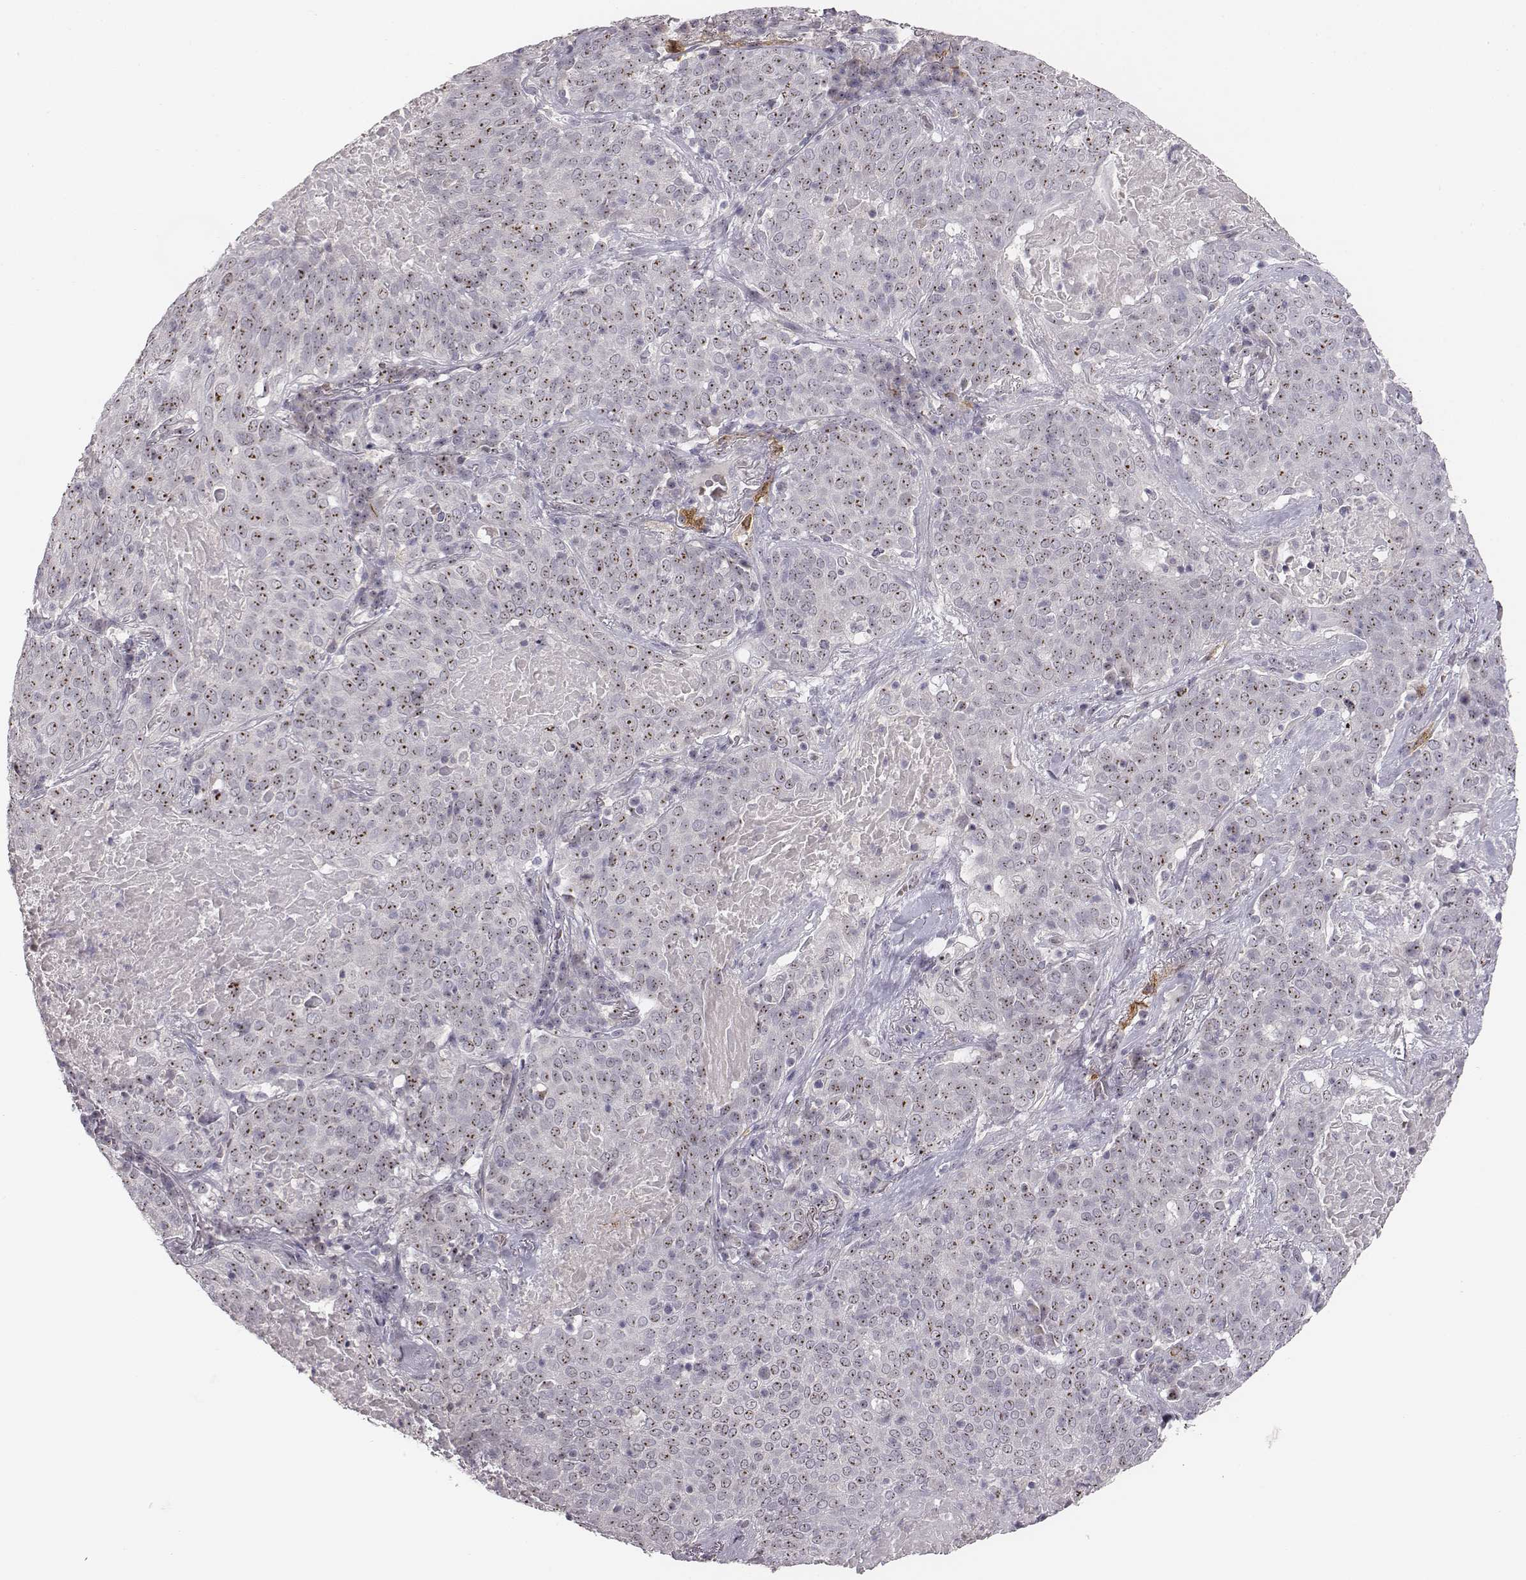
{"staining": {"intensity": "strong", "quantity": ">75%", "location": "nuclear"}, "tissue": "lung cancer", "cell_type": "Tumor cells", "image_type": "cancer", "snomed": [{"axis": "morphology", "description": "Squamous cell carcinoma, NOS"}, {"axis": "topography", "description": "Lung"}], "caption": "Squamous cell carcinoma (lung) tissue displays strong nuclear positivity in about >75% of tumor cells (DAB IHC with brightfield microscopy, high magnification).", "gene": "NIFK", "patient": {"sex": "male", "age": 82}}